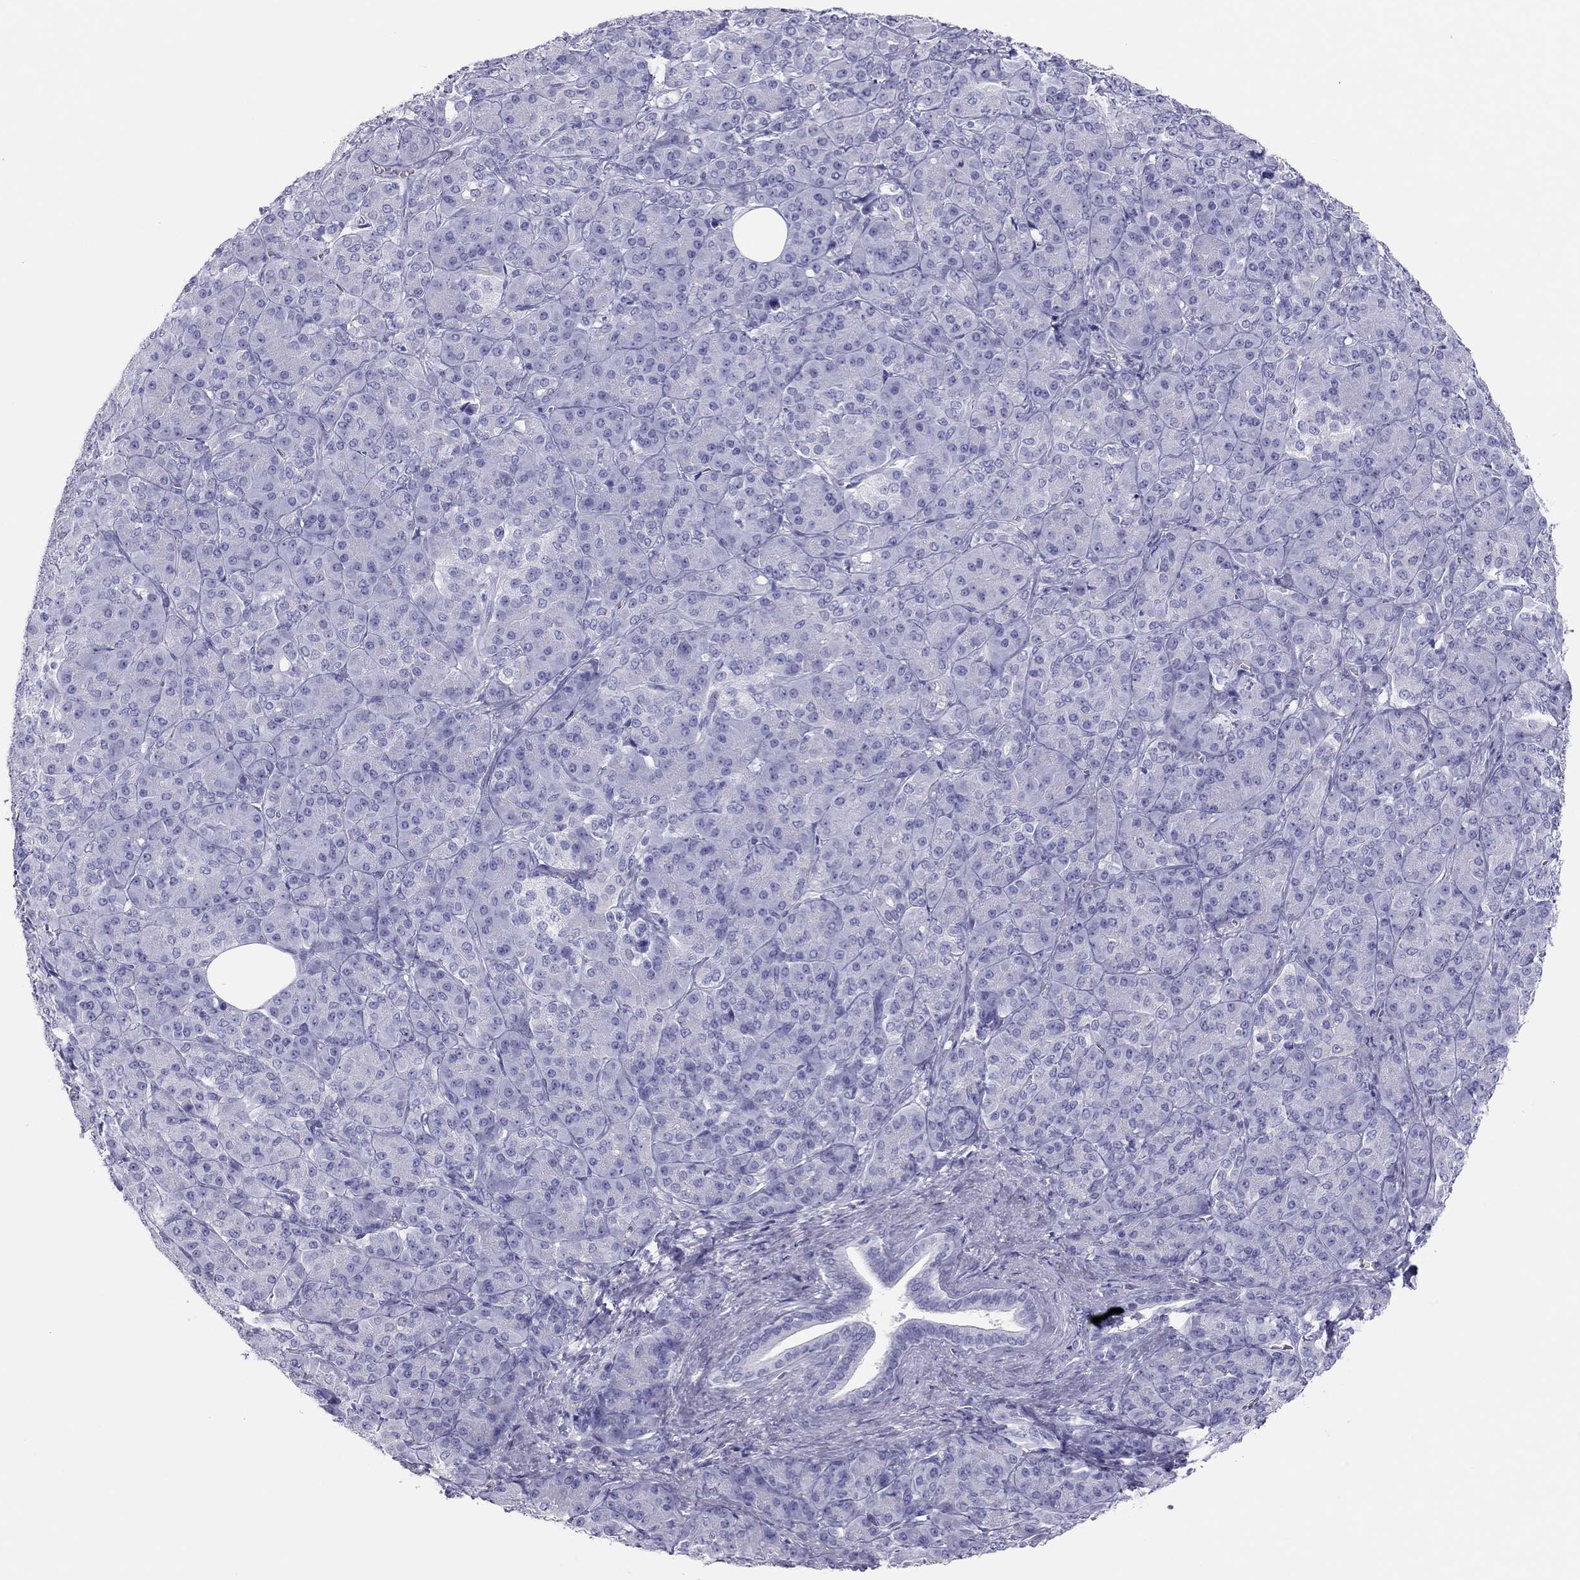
{"staining": {"intensity": "negative", "quantity": "none", "location": "none"}, "tissue": "pancreatic cancer", "cell_type": "Tumor cells", "image_type": "cancer", "snomed": [{"axis": "morphology", "description": "Normal tissue, NOS"}, {"axis": "morphology", "description": "Inflammation, NOS"}, {"axis": "morphology", "description": "Adenocarcinoma, NOS"}, {"axis": "topography", "description": "Pancreas"}], "caption": "A micrograph of human pancreatic cancer is negative for staining in tumor cells. The staining was performed using DAB to visualize the protein expression in brown, while the nuclei were stained in blue with hematoxylin (Magnification: 20x).", "gene": "TSHB", "patient": {"sex": "male", "age": 57}}